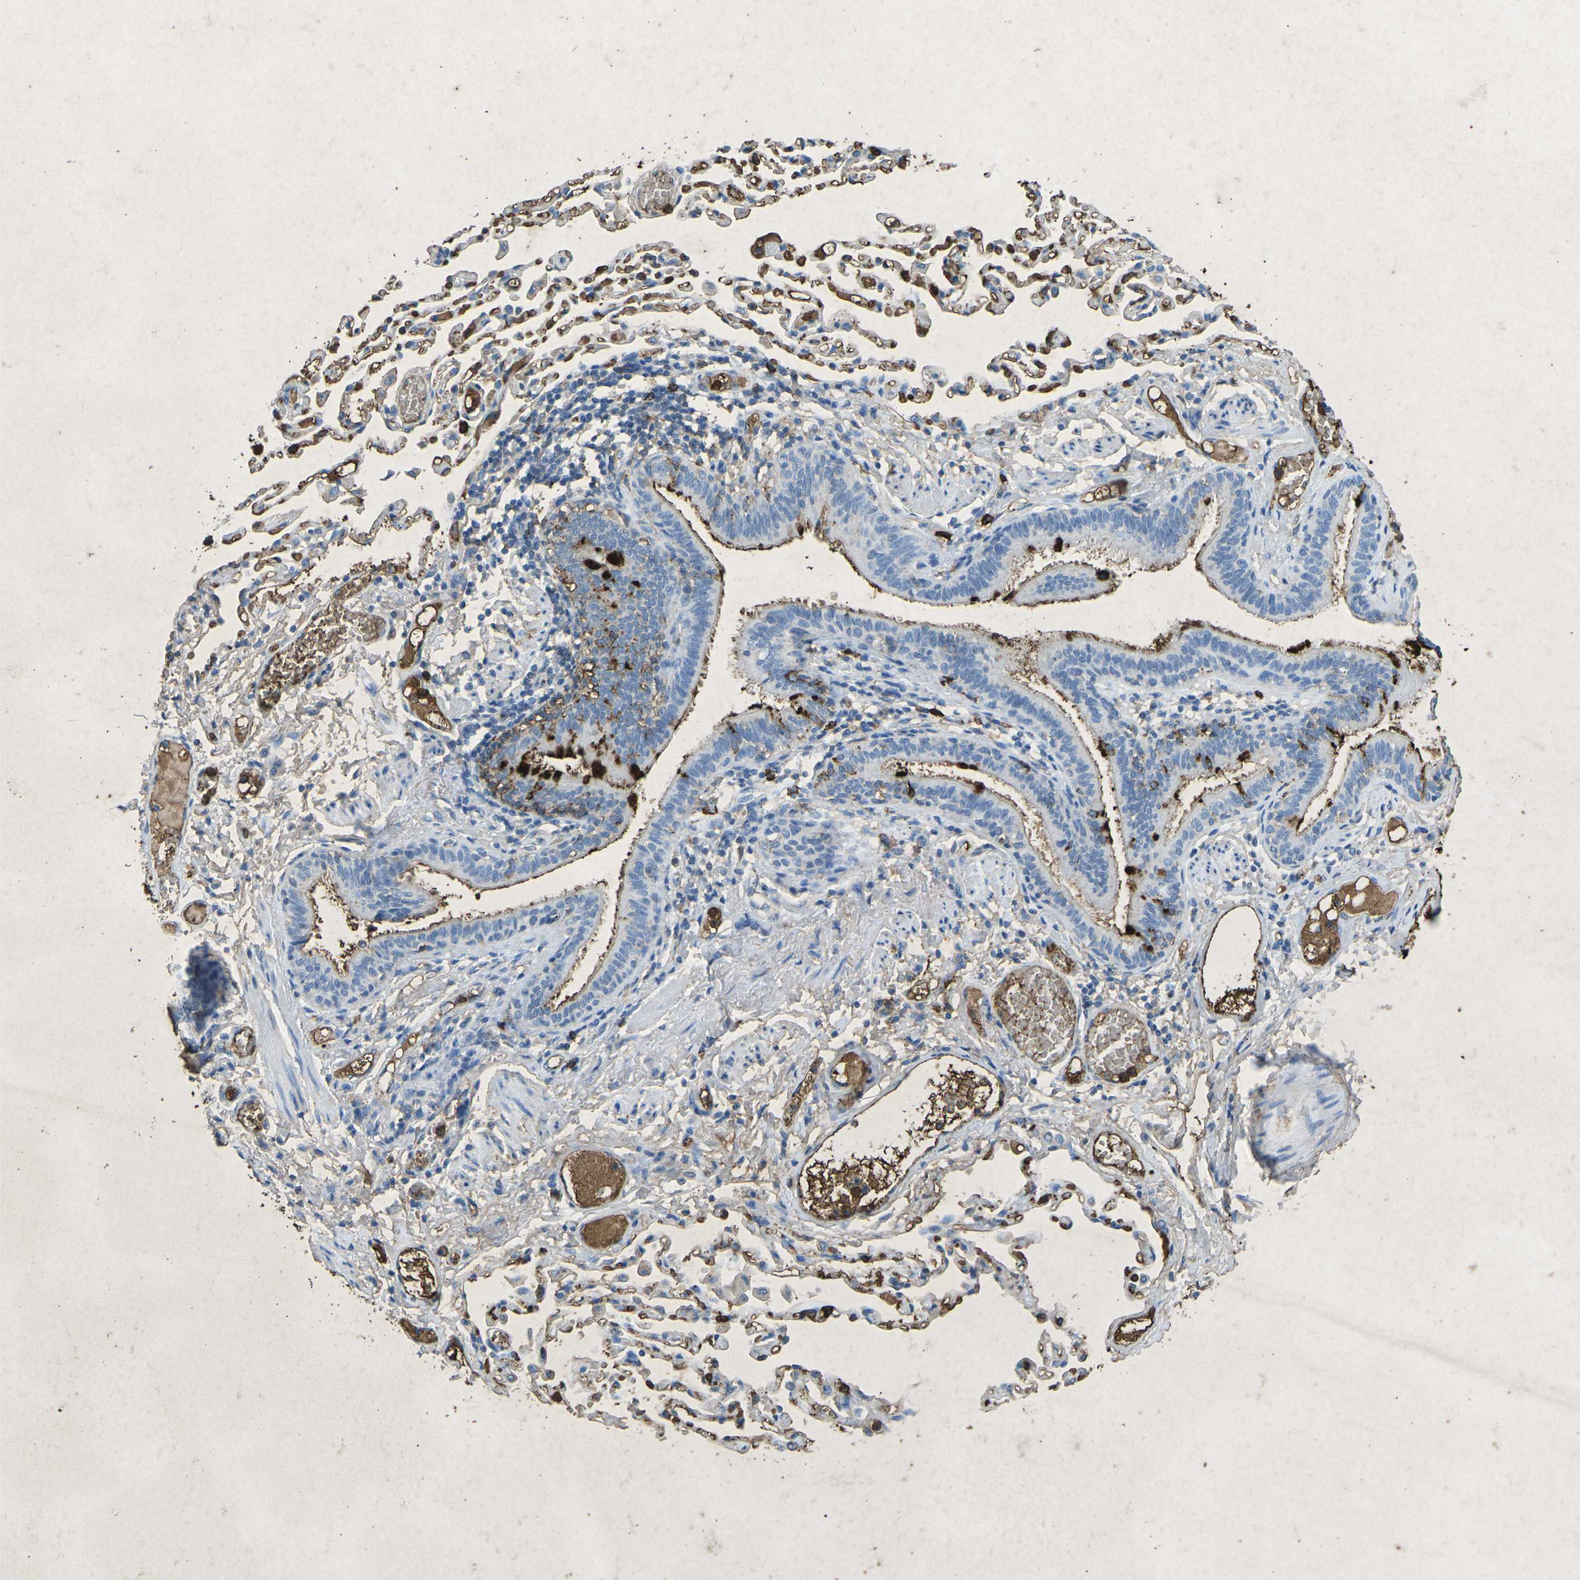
{"staining": {"intensity": "strong", "quantity": "25%-75%", "location": "cytoplasmic/membranous"}, "tissue": "bronchus", "cell_type": "Respiratory epithelial cells", "image_type": "normal", "snomed": [{"axis": "morphology", "description": "Normal tissue, NOS"}, {"axis": "morphology", "description": "Inflammation, NOS"}, {"axis": "topography", "description": "Cartilage tissue"}, {"axis": "topography", "description": "Lung"}], "caption": "IHC histopathology image of normal bronchus: bronchus stained using immunohistochemistry (IHC) reveals high levels of strong protein expression localized specifically in the cytoplasmic/membranous of respiratory epithelial cells, appearing as a cytoplasmic/membranous brown color.", "gene": "CTAGE1", "patient": {"sex": "male", "age": 71}}